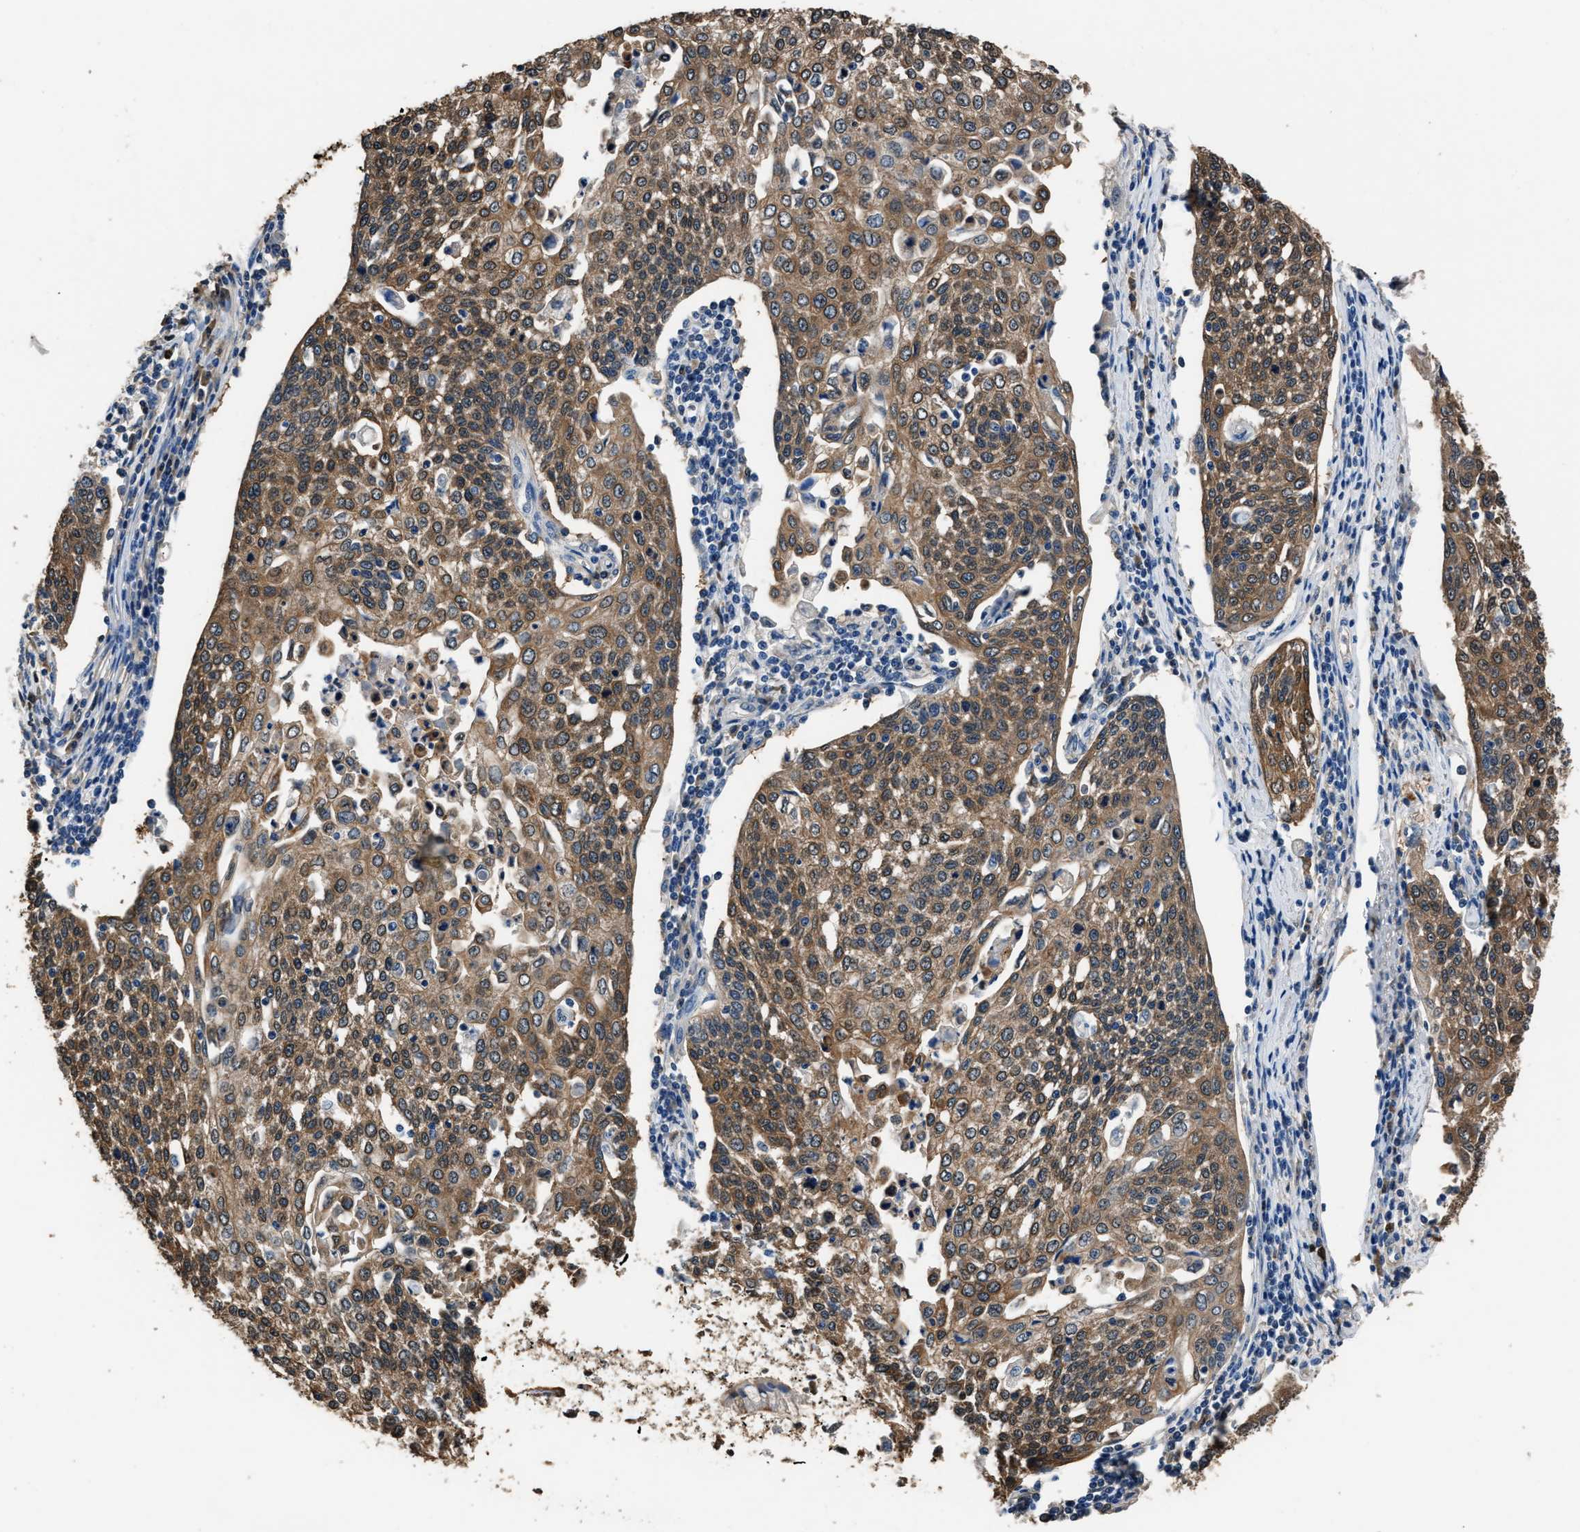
{"staining": {"intensity": "moderate", "quantity": ">75%", "location": "cytoplasmic/membranous"}, "tissue": "cervical cancer", "cell_type": "Tumor cells", "image_type": "cancer", "snomed": [{"axis": "morphology", "description": "Squamous cell carcinoma, NOS"}, {"axis": "topography", "description": "Cervix"}], "caption": "Immunohistochemistry (IHC) photomicrograph of neoplastic tissue: human cervical squamous cell carcinoma stained using immunohistochemistry (IHC) exhibits medium levels of moderate protein expression localized specifically in the cytoplasmic/membranous of tumor cells, appearing as a cytoplasmic/membranous brown color.", "gene": "GSTP1", "patient": {"sex": "female", "age": 34}}